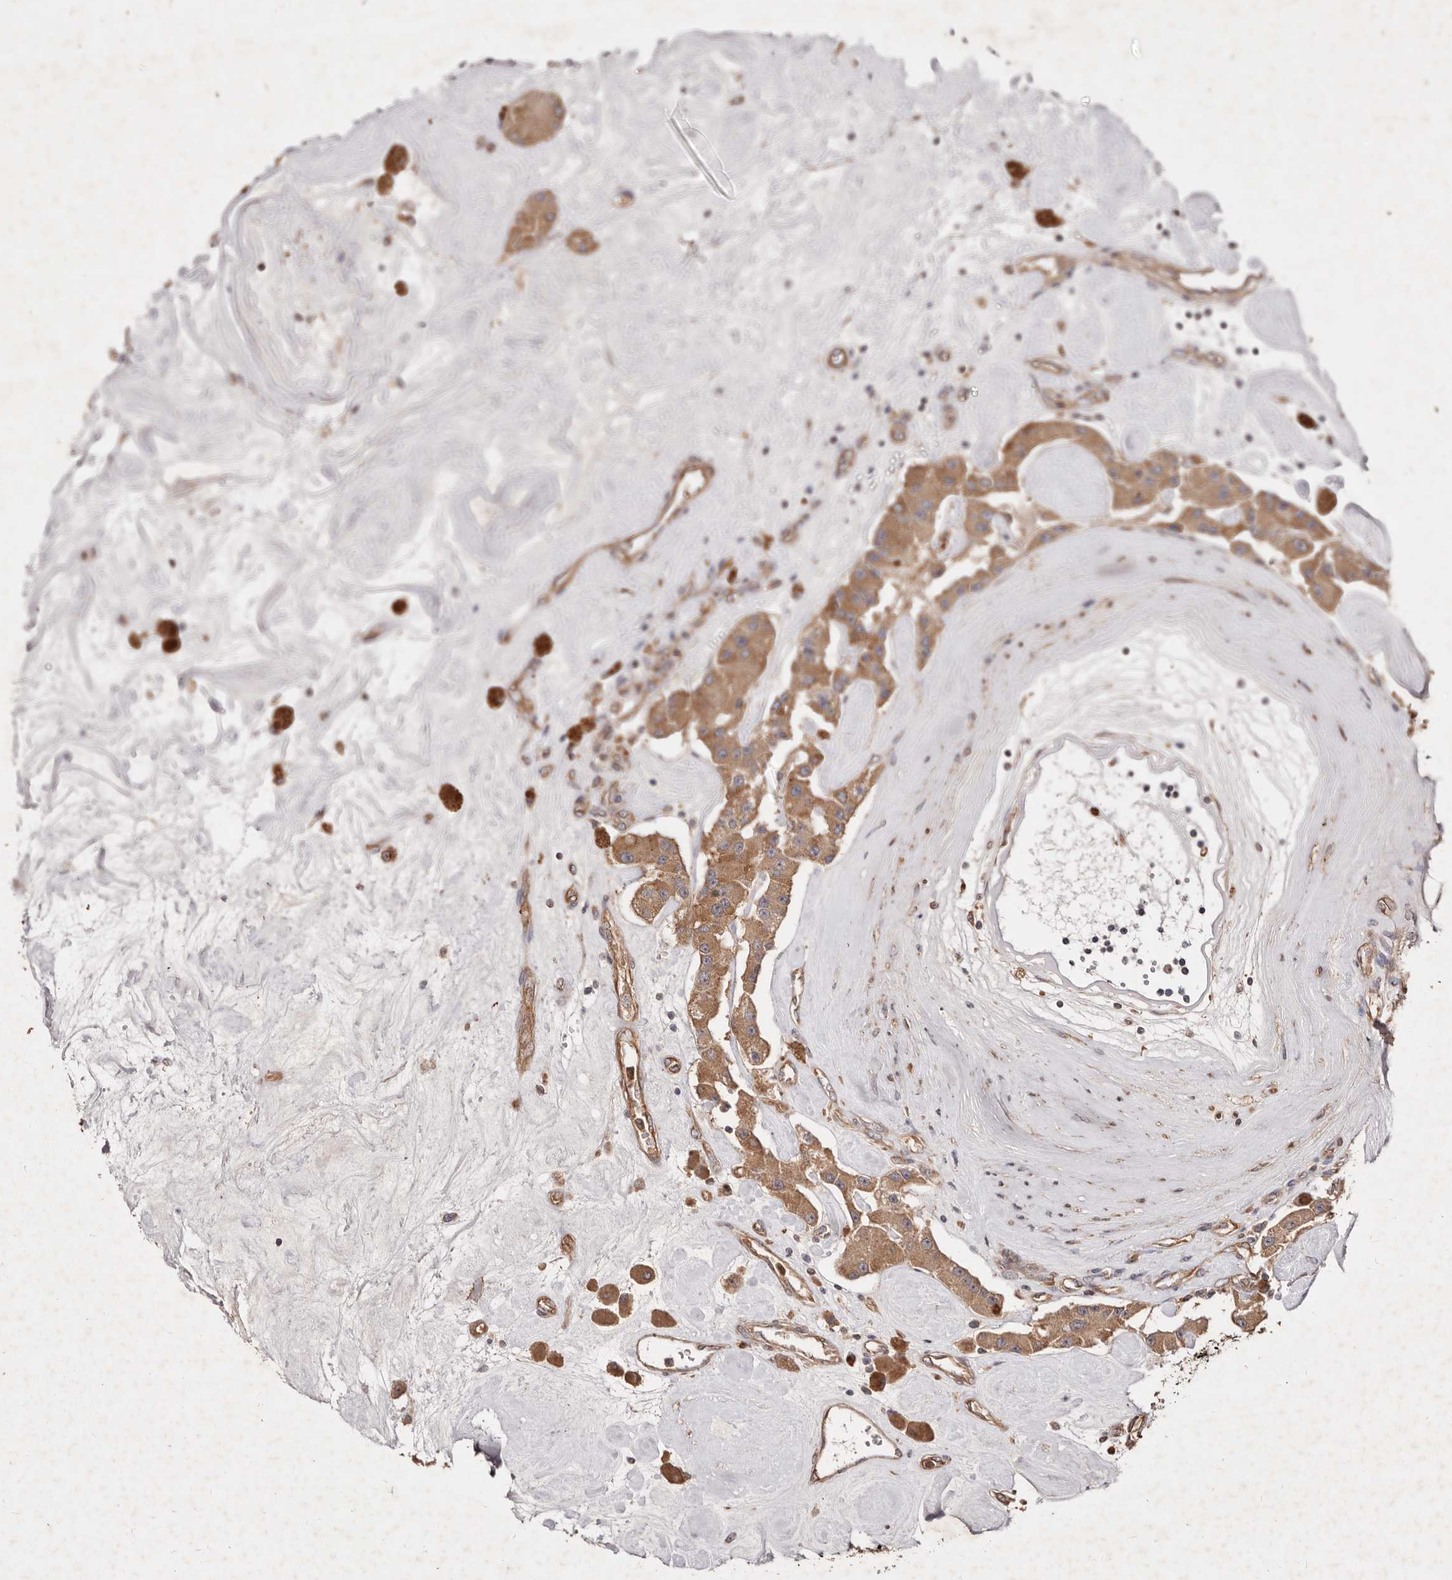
{"staining": {"intensity": "moderate", "quantity": ">75%", "location": "cytoplasmic/membranous"}, "tissue": "carcinoid", "cell_type": "Tumor cells", "image_type": "cancer", "snomed": [{"axis": "morphology", "description": "Carcinoid, malignant, NOS"}, {"axis": "topography", "description": "Pancreas"}], "caption": "There is medium levels of moderate cytoplasmic/membranous positivity in tumor cells of carcinoid, as demonstrated by immunohistochemical staining (brown color).", "gene": "CCL14", "patient": {"sex": "male", "age": 41}}